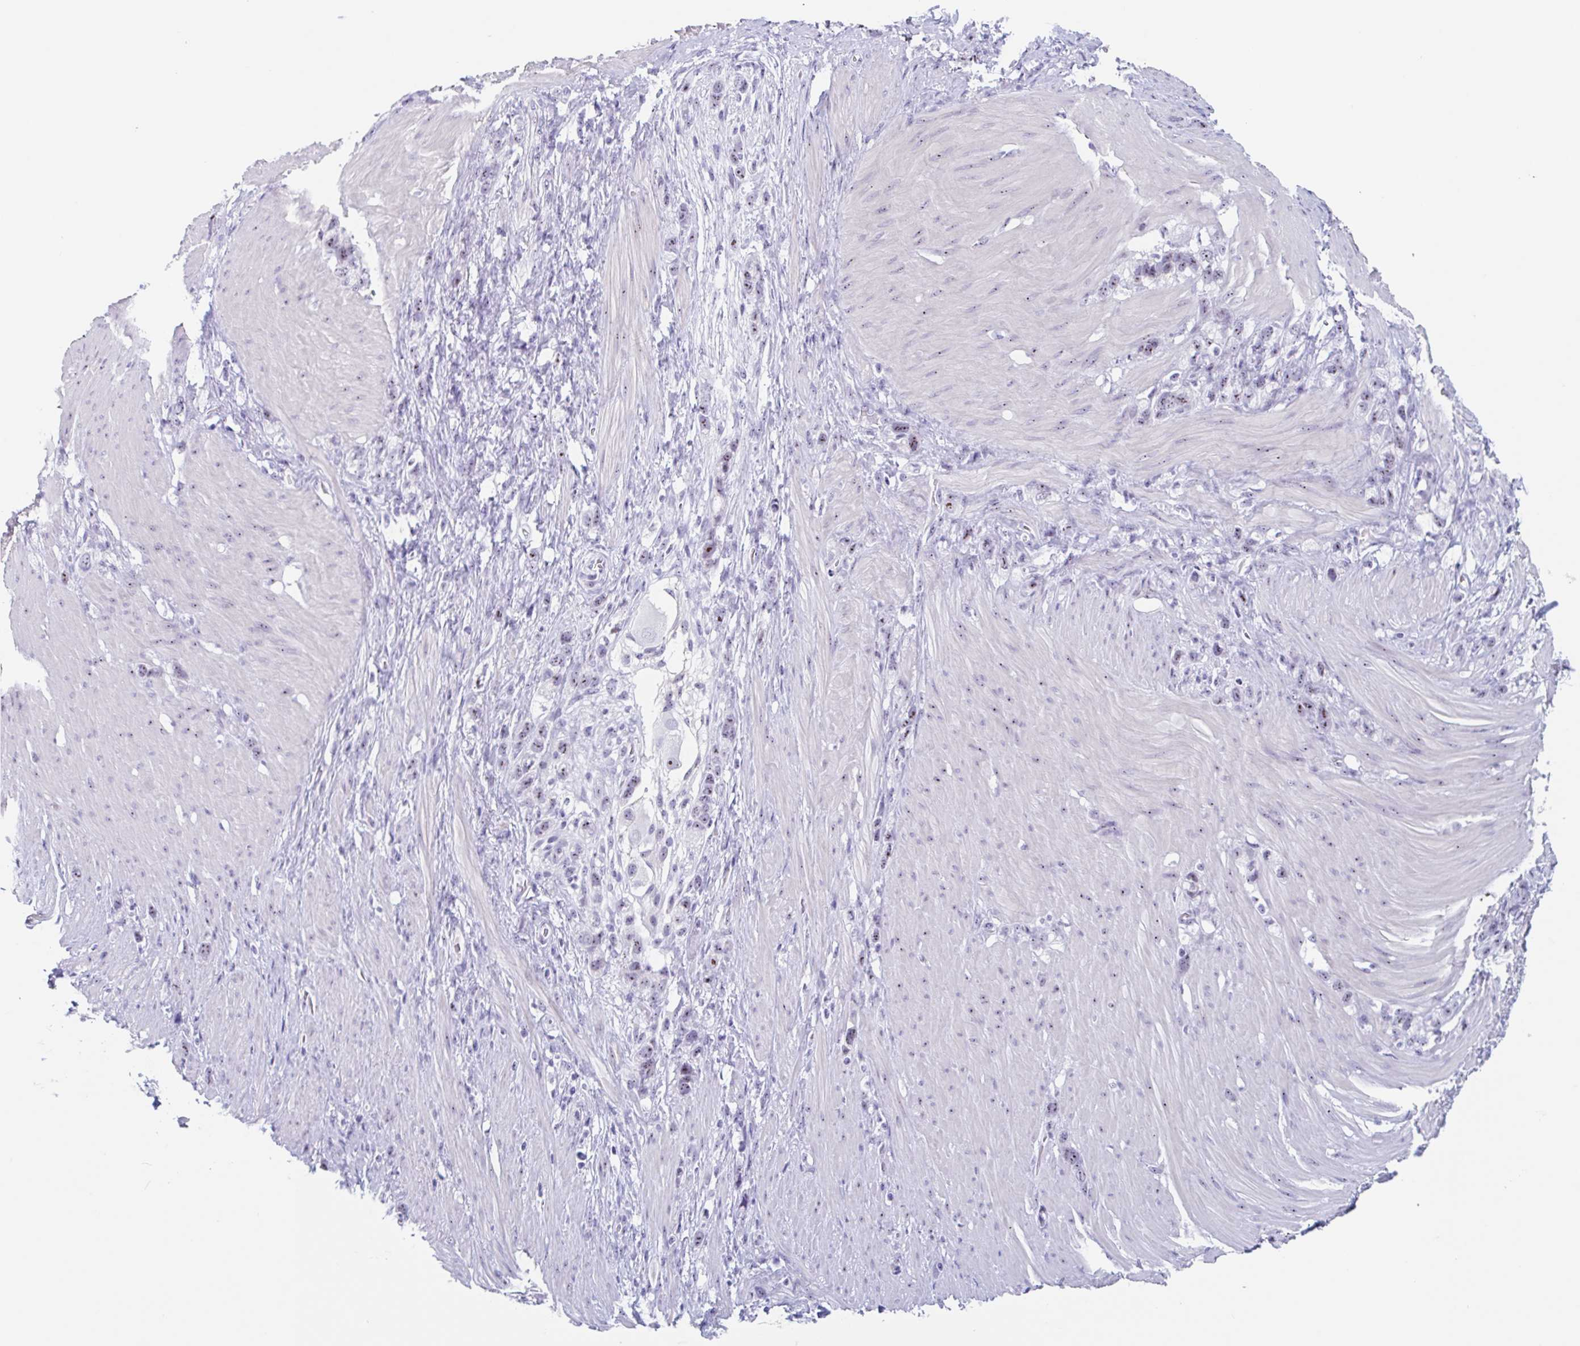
{"staining": {"intensity": "moderate", "quantity": "25%-75%", "location": "nuclear"}, "tissue": "stomach cancer", "cell_type": "Tumor cells", "image_type": "cancer", "snomed": [{"axis": "morphology", "description": "Adenocarcinoma, NOS"}, {"axis": "topography", "description": "Stomach"}], "caption": "High-magnification brightfield microscopy of stomach cancer (adenocarcinoma) stained with DAB (brown) and counterstained with hematoxylin (blue). tumor cells exhibit moderate nuclear staining is identified in approximately25%-75% of cells.", "gene": "LENG9", "patient": {"sex": "female", "age": 65}}